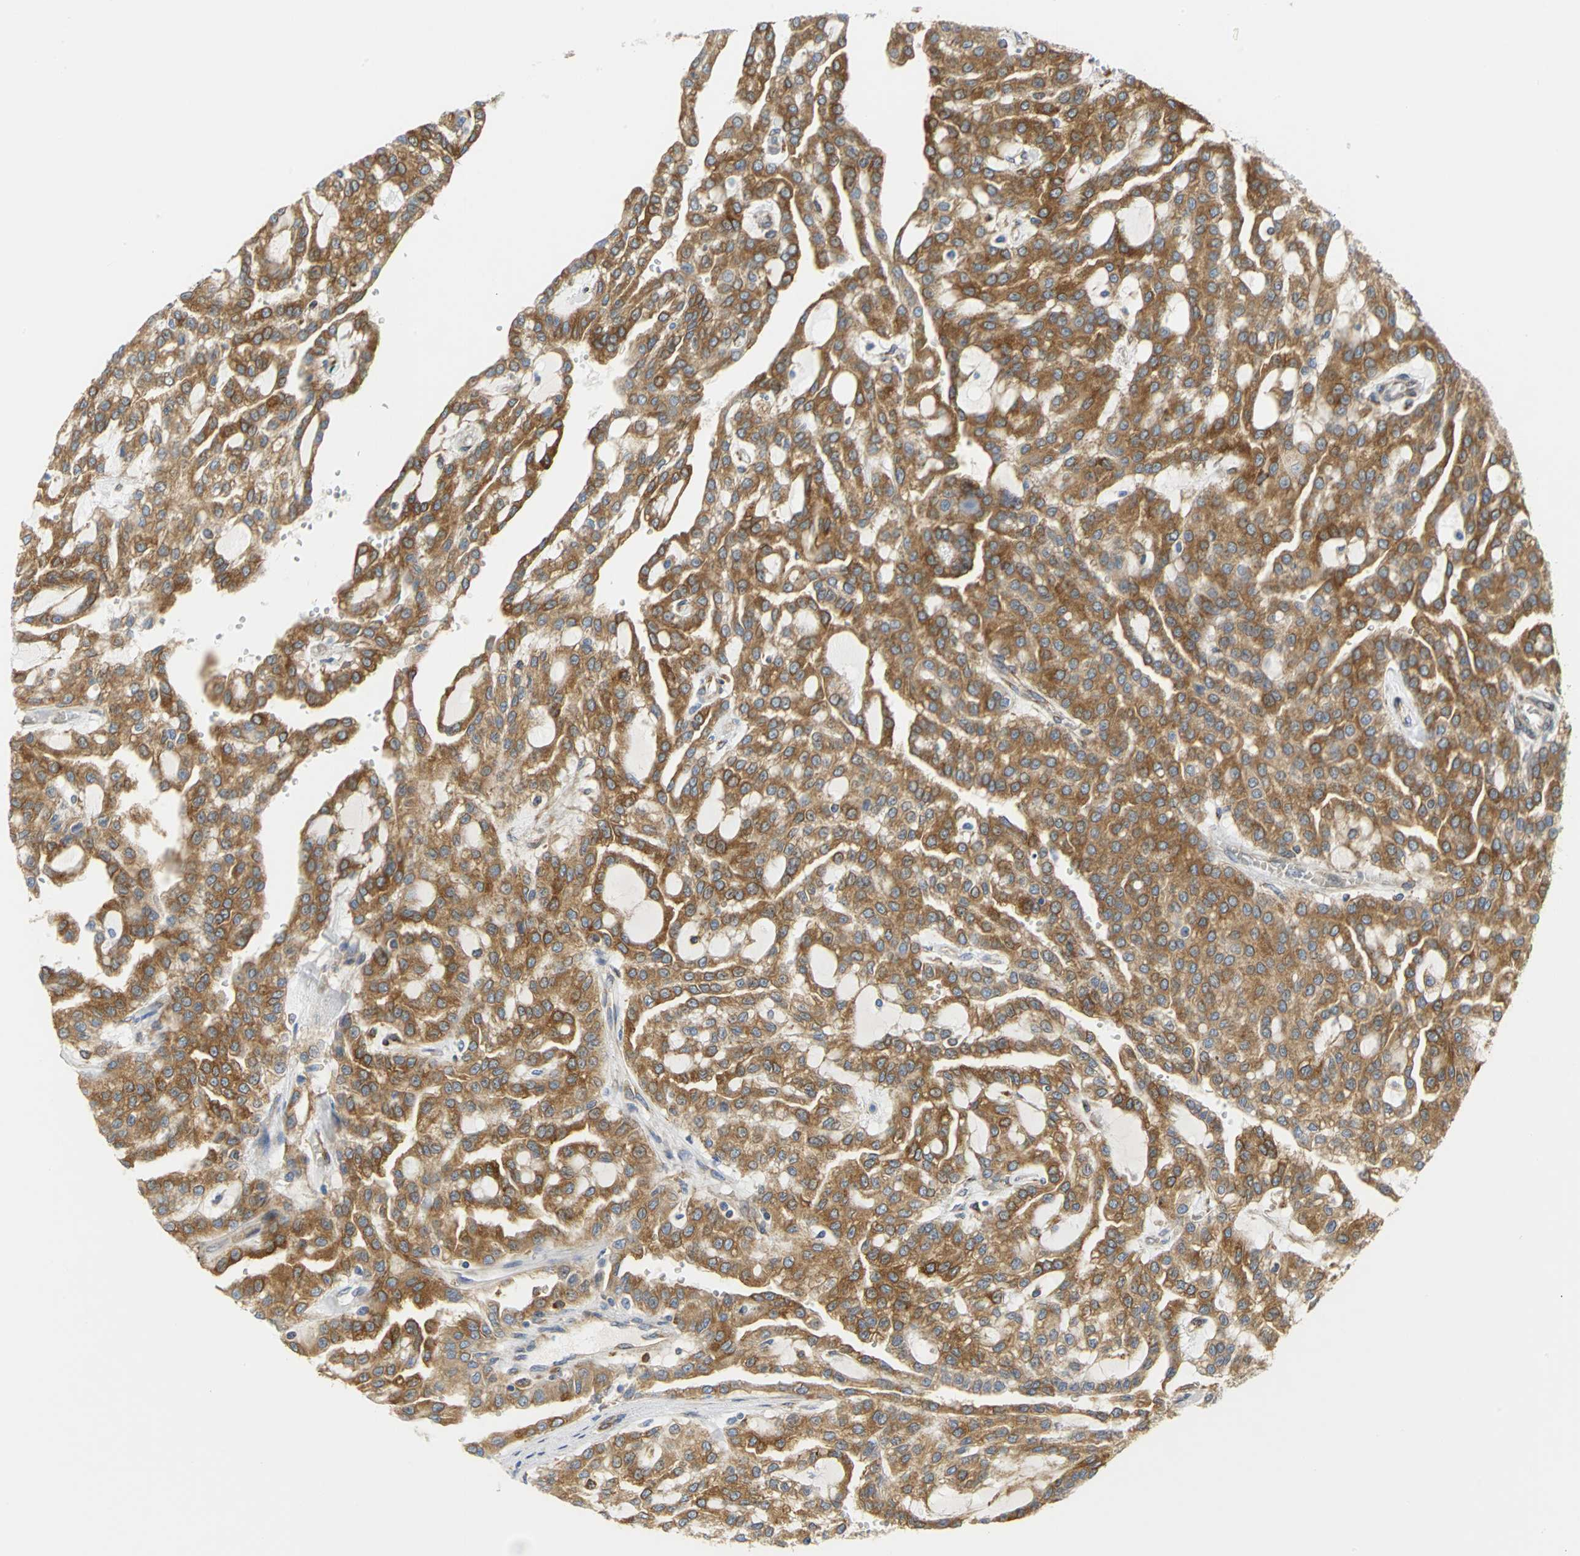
{"staining": {"intensity": "moderate", "quantity": ">75%", "location": "cytoplasmic/membranous"}, "tissue": "renal cancer", "cell_type": "Tumor cells", "image_type": "cancer", "snomed": [{"axis": "morphology", "description": "Adenocarcinoma, NOS"}, {"axis": "topography", "description": "Kidney"}], "caption": "Renal adenocarcinoma tissue reveals moderate cytoplasmic/membranous staining in approximately >75% of tumor cells (Brightfield microscopy of DAB IHC at high magnification).", "gene": "YBX1", "patient": {"sex": "male", "age": 63}}